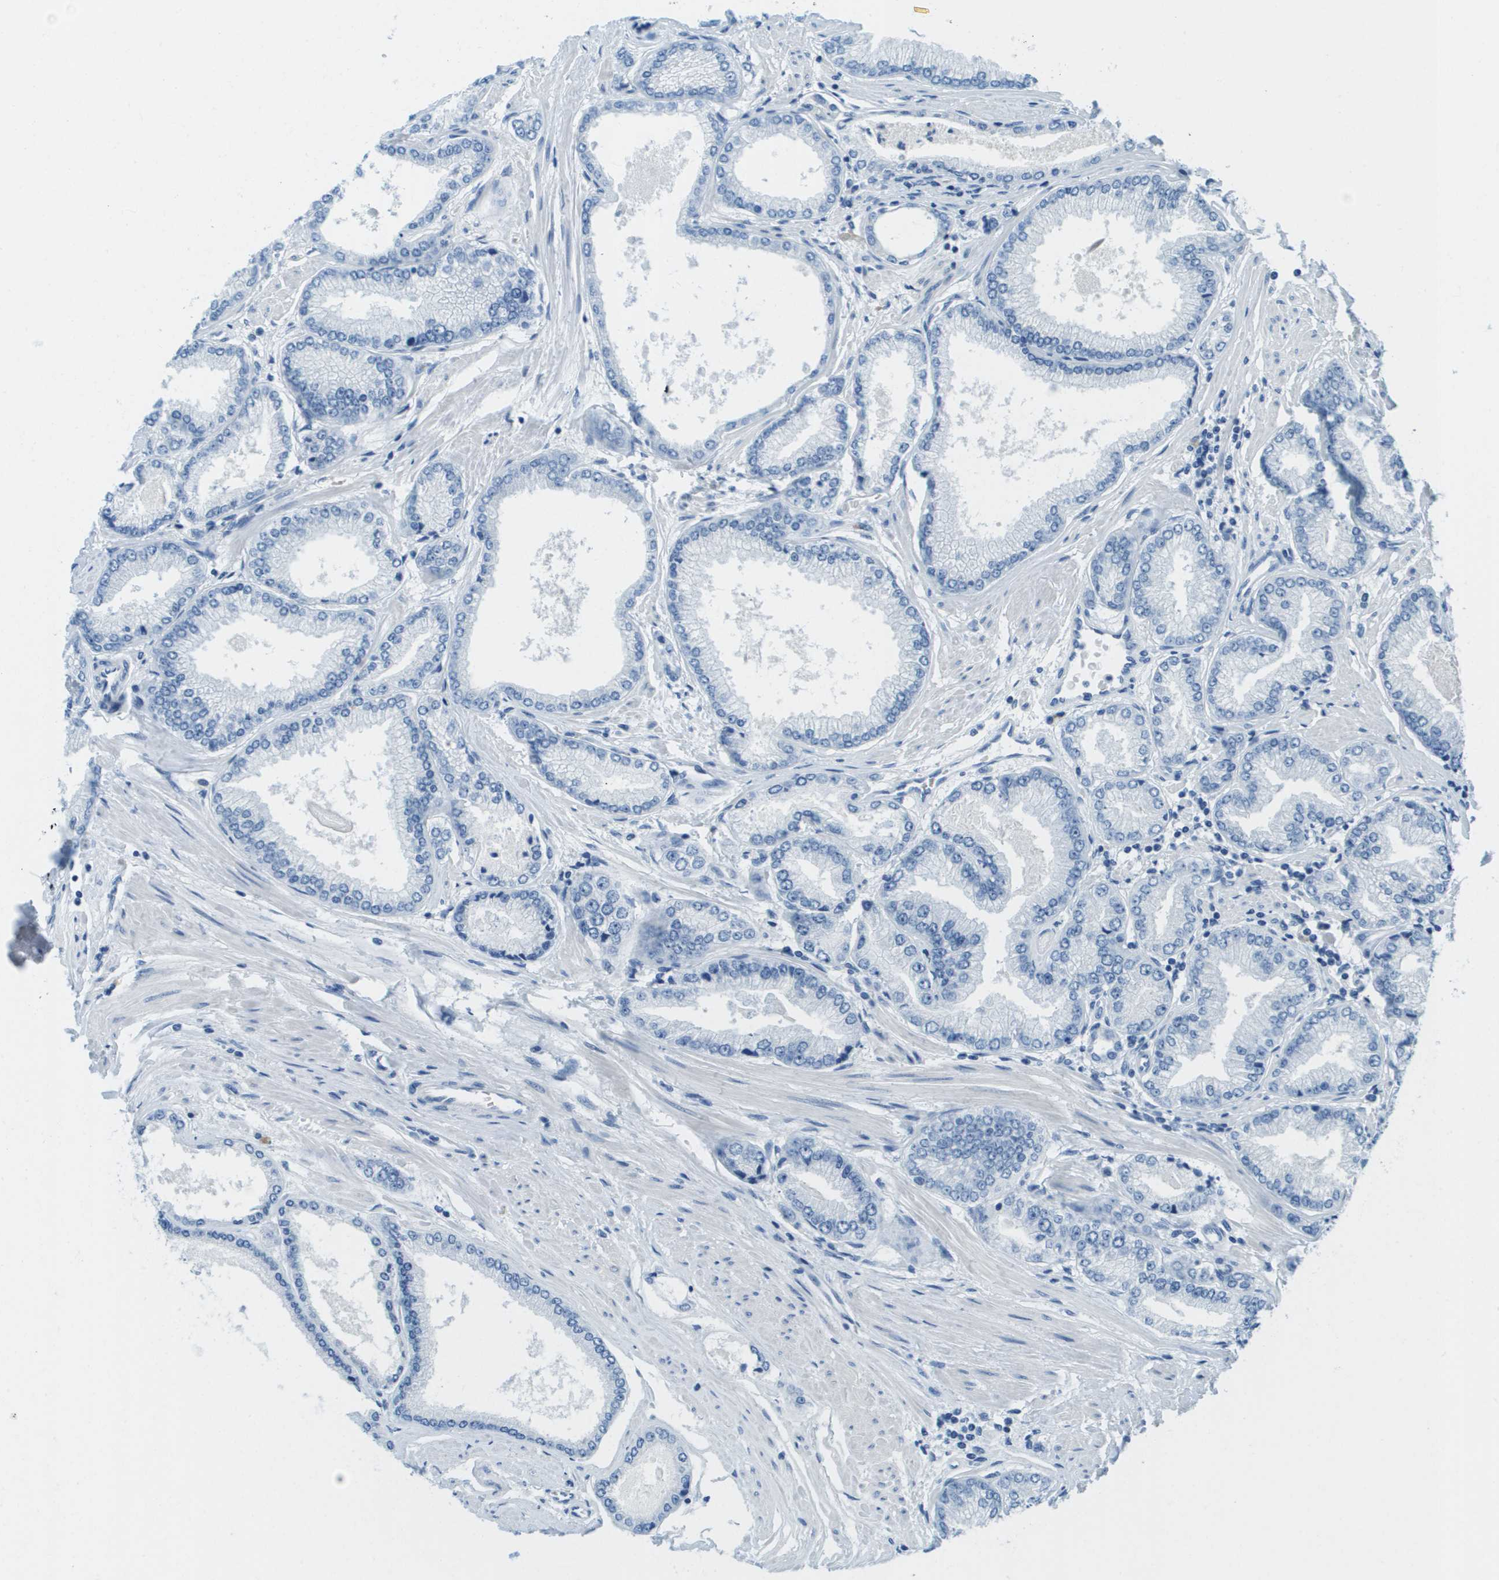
{"staining": {"intensity": "negative", "quantity": "none", "location": "none"}, "tissue": "prostate cancer", "cell_type": "Tumor cells", "image_type": "cancer", "snomed": [{"axis": "morphology", "description": "Adenocarcinoma, High grade"}, {"axis": "topography", "description": "Prostate"}], "caption": "Immunohistochemistry micrograph of prostate cancer (adenocarcinoma (high-grade)) stained for a protein (brown), which shows no staining in tumor cells. (DAB immunohistochemistry (IHC), high magnification).", "gene": "CDHR2", "patient": {"sex": "male", "age": 61}}